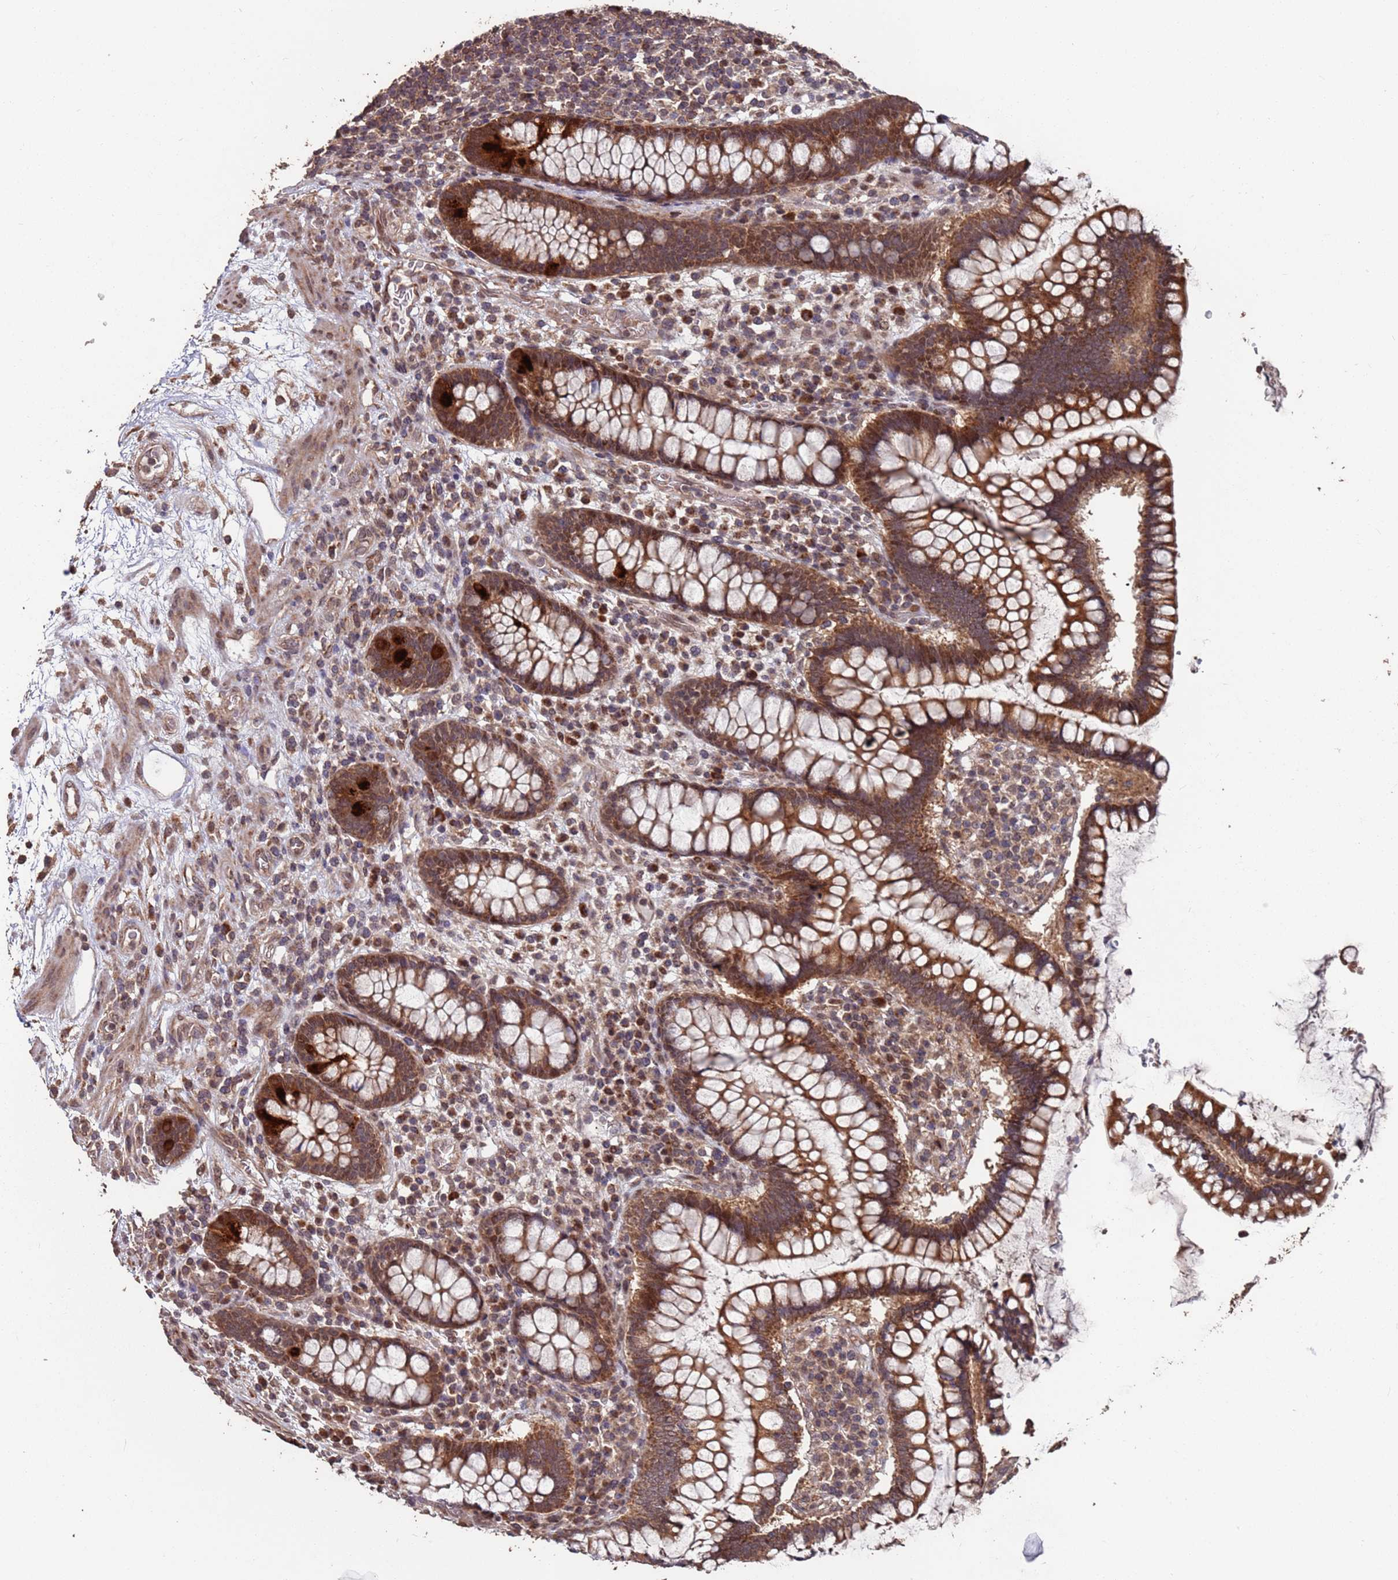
{"staining": {"intensity": "moderate", "quantity": ">75%", "location": "cytoplasmic/membranous"}, "tissue": "colon", "cell_type": "Endothelial cells", "image_type": "normal", "snomed": [{"axis": "morphology", "description": "Normal tissue, NOS"}, {"axis": "topography", "description": "Colon"}], "caption": "Protein expression analysis of unremarkable colon displays moderate cytoplasmic/membranous expression in about >75% of endothelial cells.", "gene": "PRR7", "patient": {"sex": "female", "age": 79}}